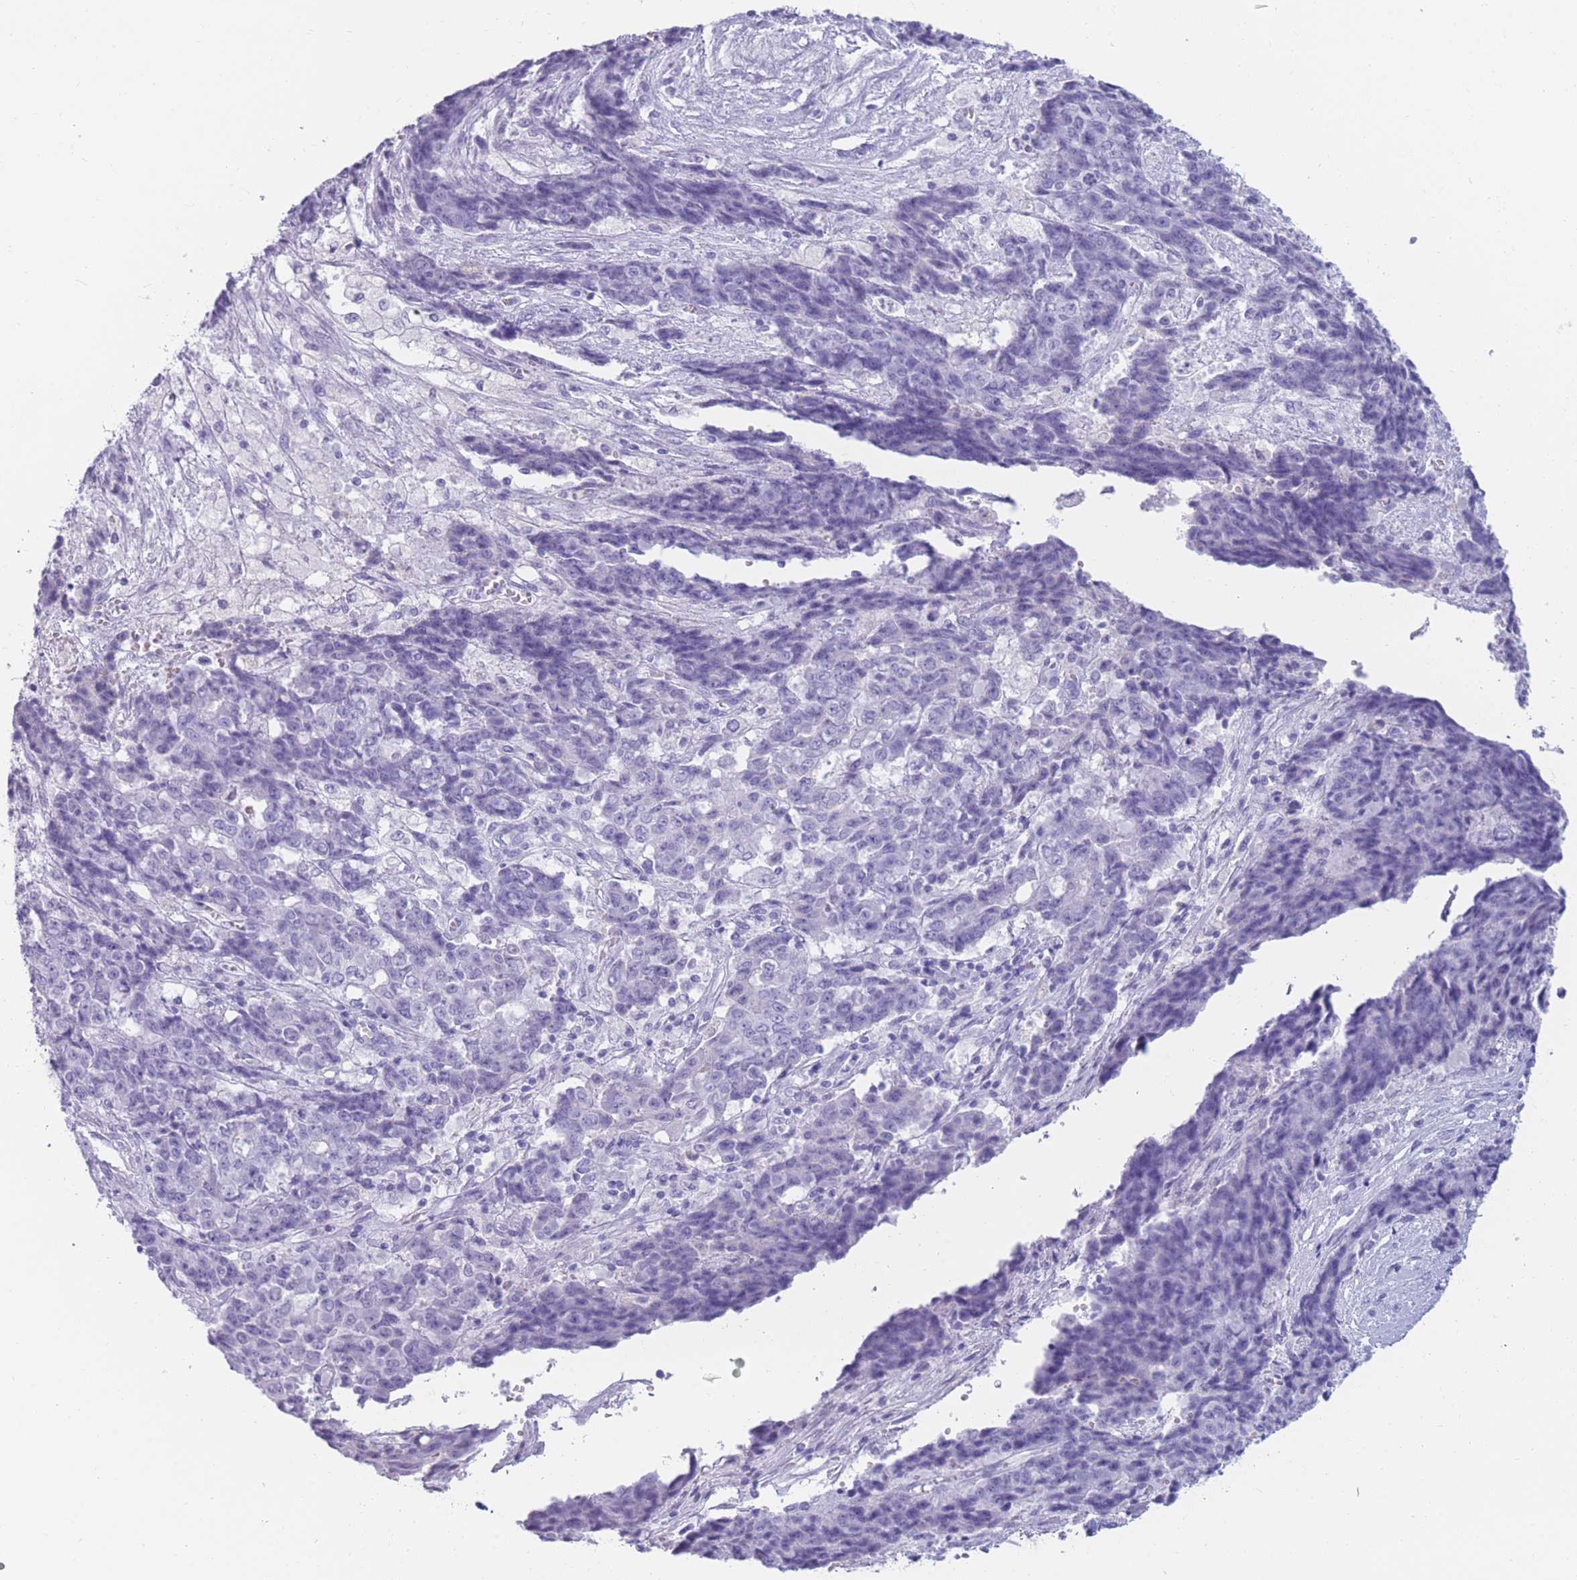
{"staining": {"intensity": "negative", "quantity": "none", "location": "none"}, "tissue": "ovarian cancer", "cell_type": "Tumor cells", "image_type": "cancer", "snomed": [{"axis": "morphology", "description": "Carcinoma, endometroid"}, {"axis": "topography", "description": "Ovary"}], "caption": "Human ovarian endometroid carcinoma stained for a protein using immunohistochemistry reveals no expression in tumor cells.", "gene": "TNFSF11", "patient": {"sex": "female", "age": 42}}